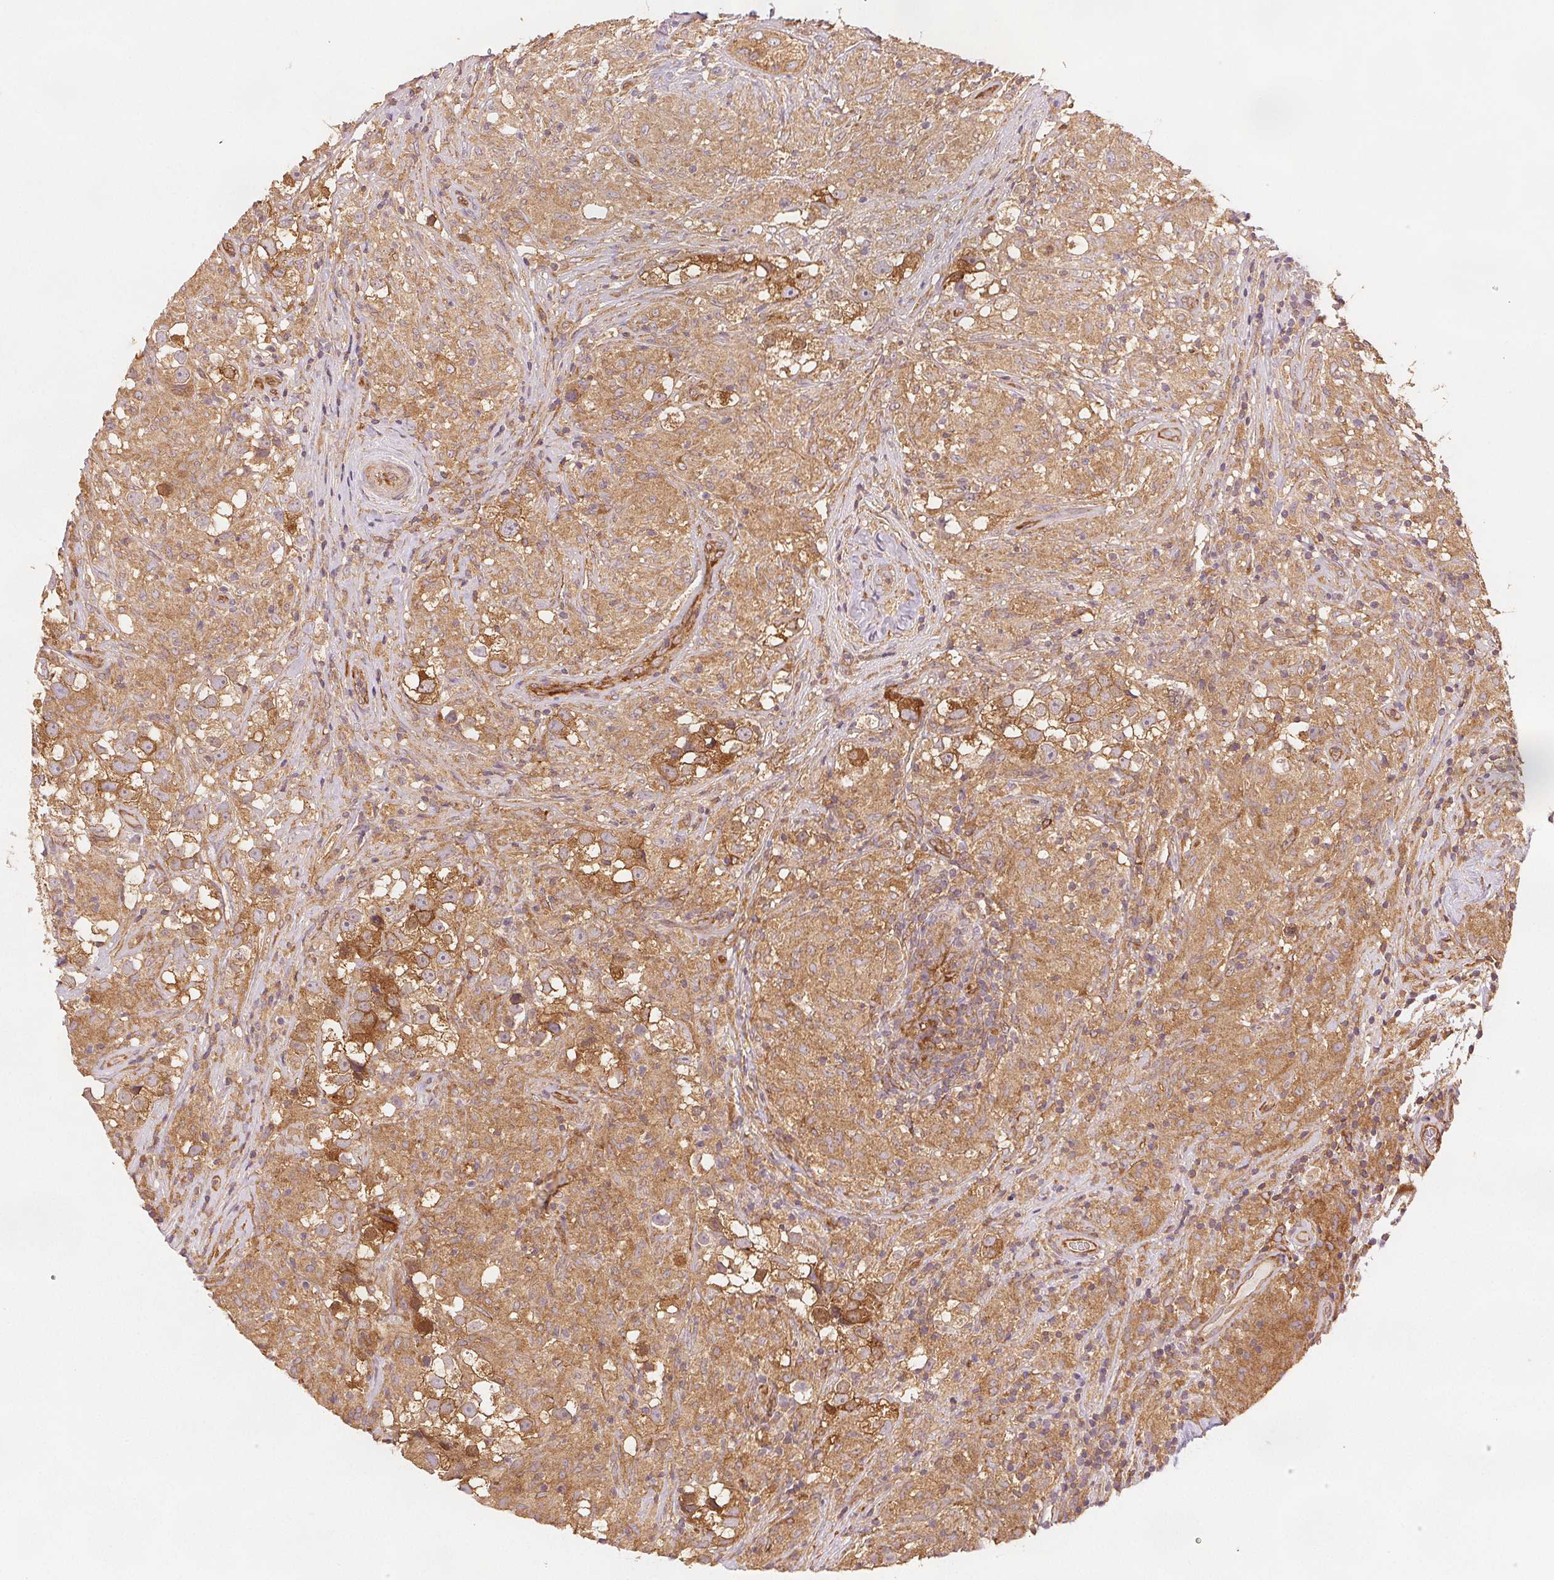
{"staining": {"intensity": "moderate", "quantity": ">75%", "location": "cytoplasmic/membranous"}, "tissue": "testis cancer", "cell_type": "Tumor cells", "image_type": "cancer", "snomed": [{"axis": "morphology", "description": "Seminoma, NOS"}, {"axis": "topography", "description": "Testis"}], "caption": "Immunohistochemistry (IHC) of human testis seminoma reveals medium levels of moderate cytoplasmic/membranous staining in approximately >75% of tumor cells. Using DAB (3,3'-diaminobenzidine) (brown) and hematoxylin (blue) stains, captured at high magnification using brightfield microscopy.", "gene": "DIAPH2", "patient": {"sex": "male", "age": 46}}